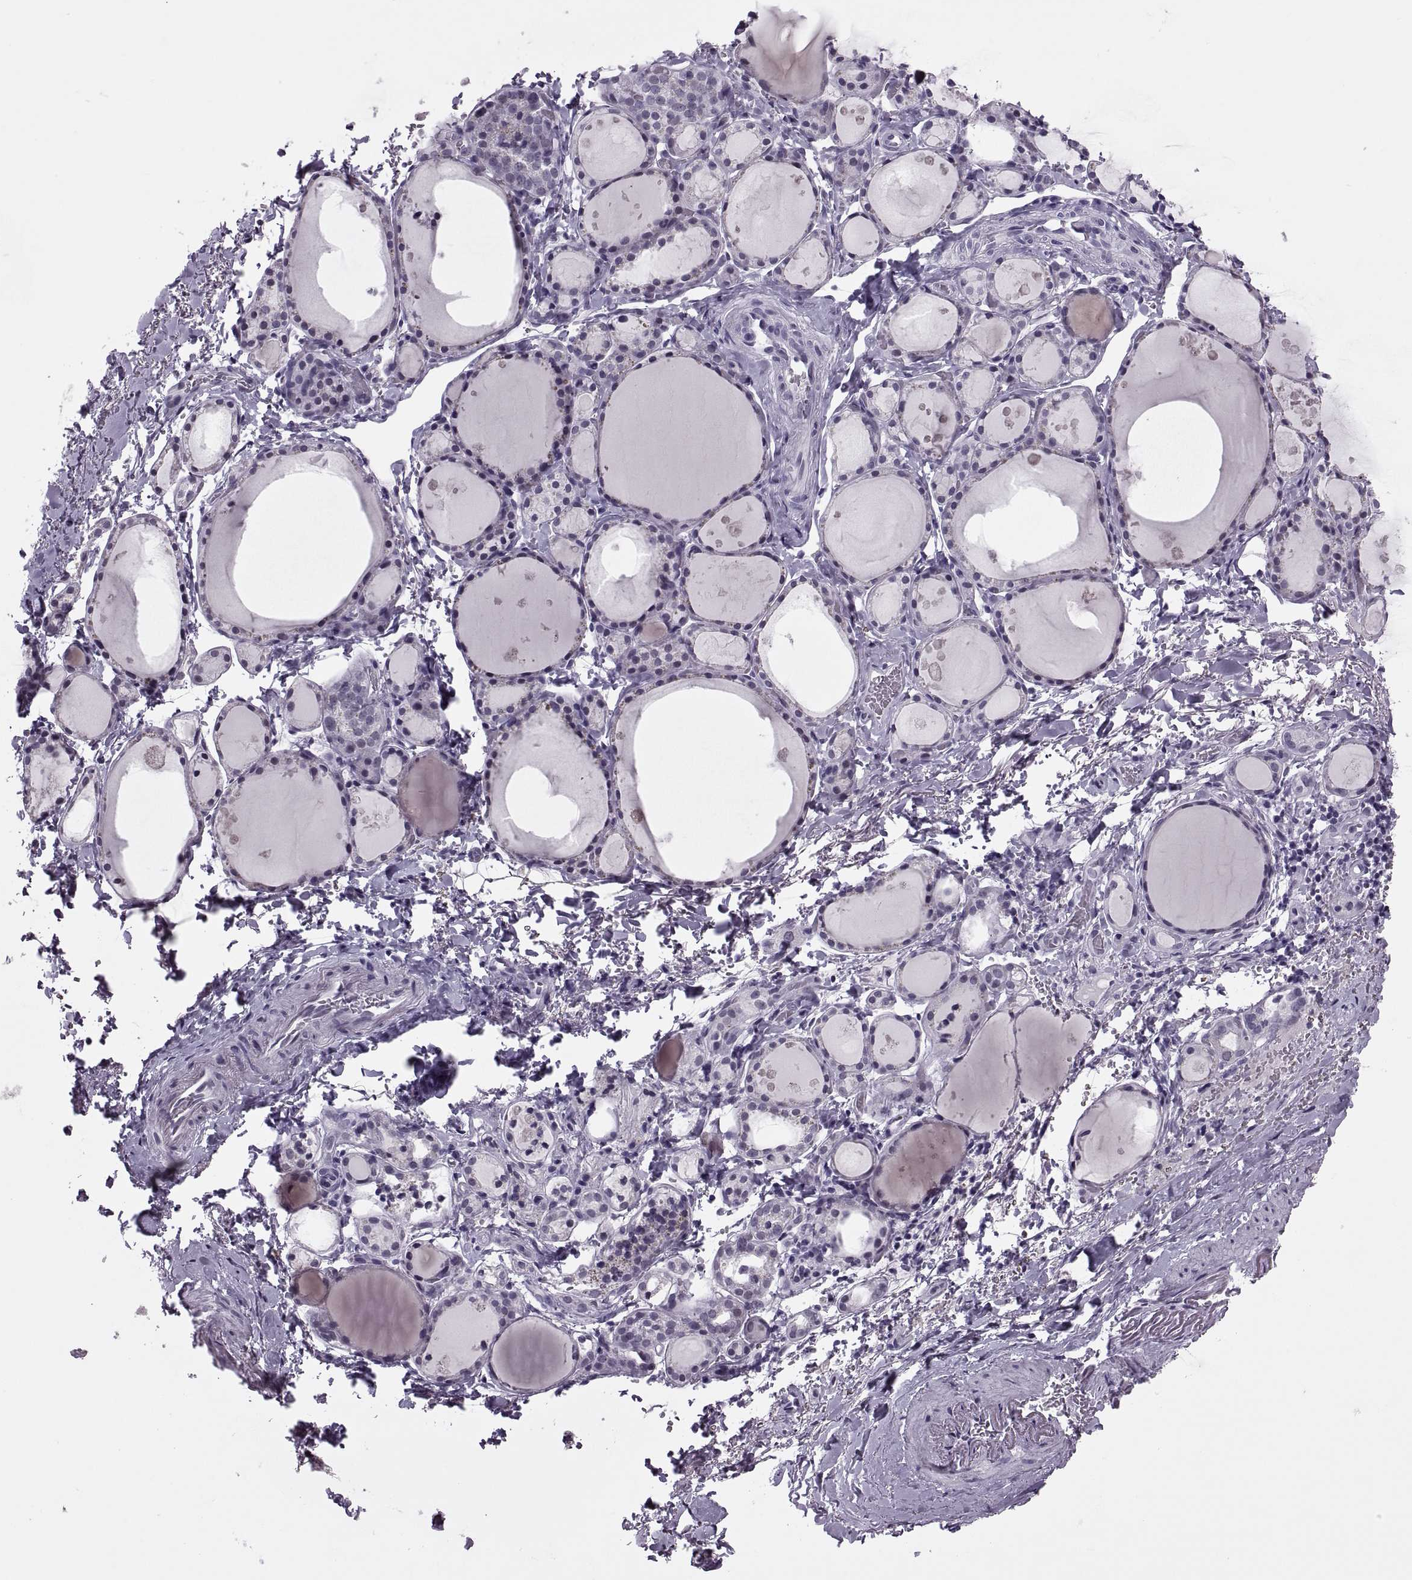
{"staining": {"intensity": "negative", "quantity": "none", "location": "none"}, "tissue": "thyroid gland", "cell_type": "Glandular cells", "image_type": "normal", "snomed": [{"axis": "morphology", "description": "Normal tissue, NOS"}, {"axis": "topography", "description": "Thyroid gland"}], "caption": "The photomicrograph reveals no staining of glandular cells in benign thyroid gland. (DAB (3,3'-diaminobenzidine) IHC with hematoxylin counter stain).", "gene": "SYNGR4", "patient": {"sex": "male", "age": 68}}